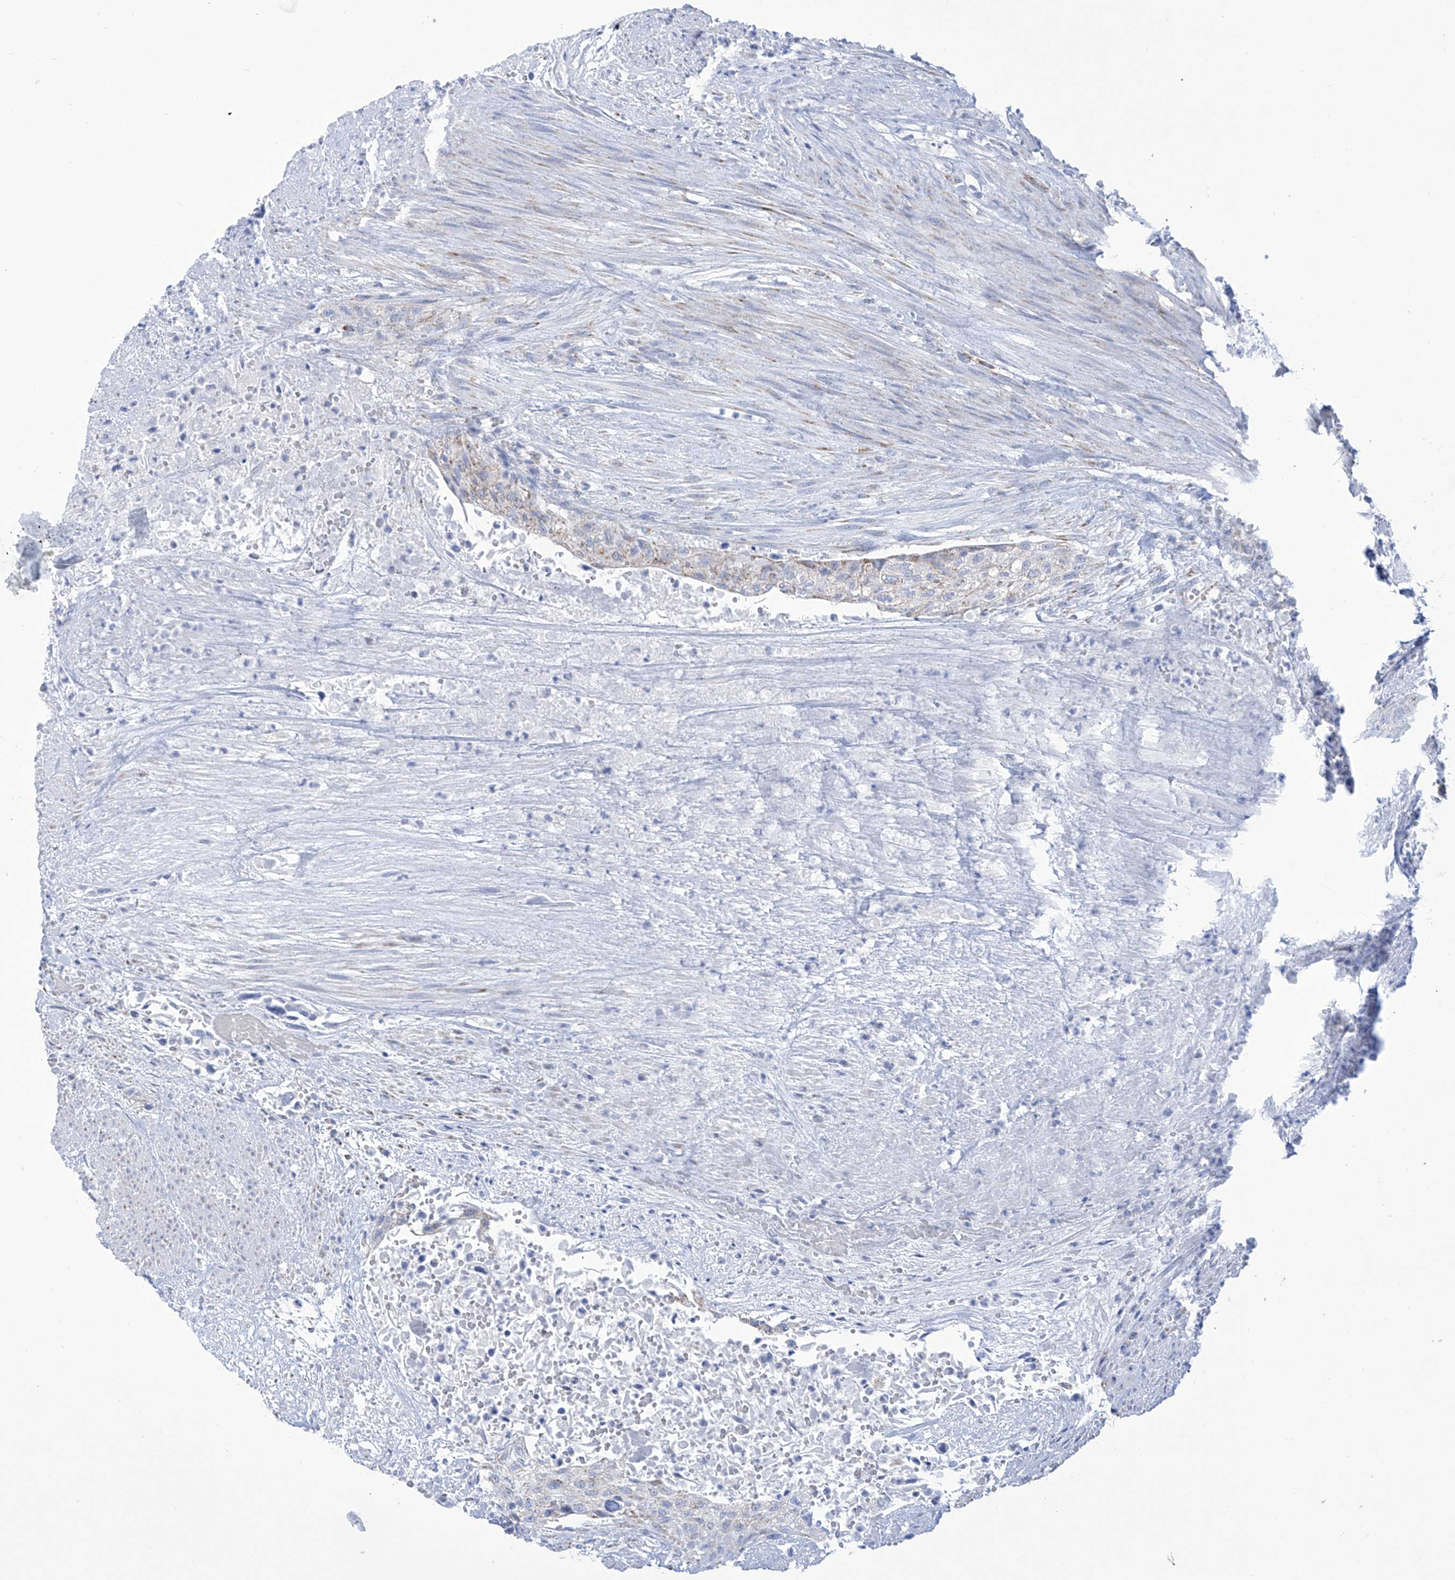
{"staining": {"intensity": "negative", "quantity": "none", "location": "none"}, "tissue": "urothelial cancer", "cell_type": "Tumor cells", "image_type": "cancer", "snomed": [{"axis": "morphology", "description": "Urothelial carcinoma, High grade"}, {"axis": "topography", "description": "Urinary bladder"}], "caption": "The immunohistochemistry image has no significant staining in tumor cells of urothelial carcinoma (high-grade) tissue.", "gene": "ALDH6A1", "patient": {"sex": "male", "age": 35}}